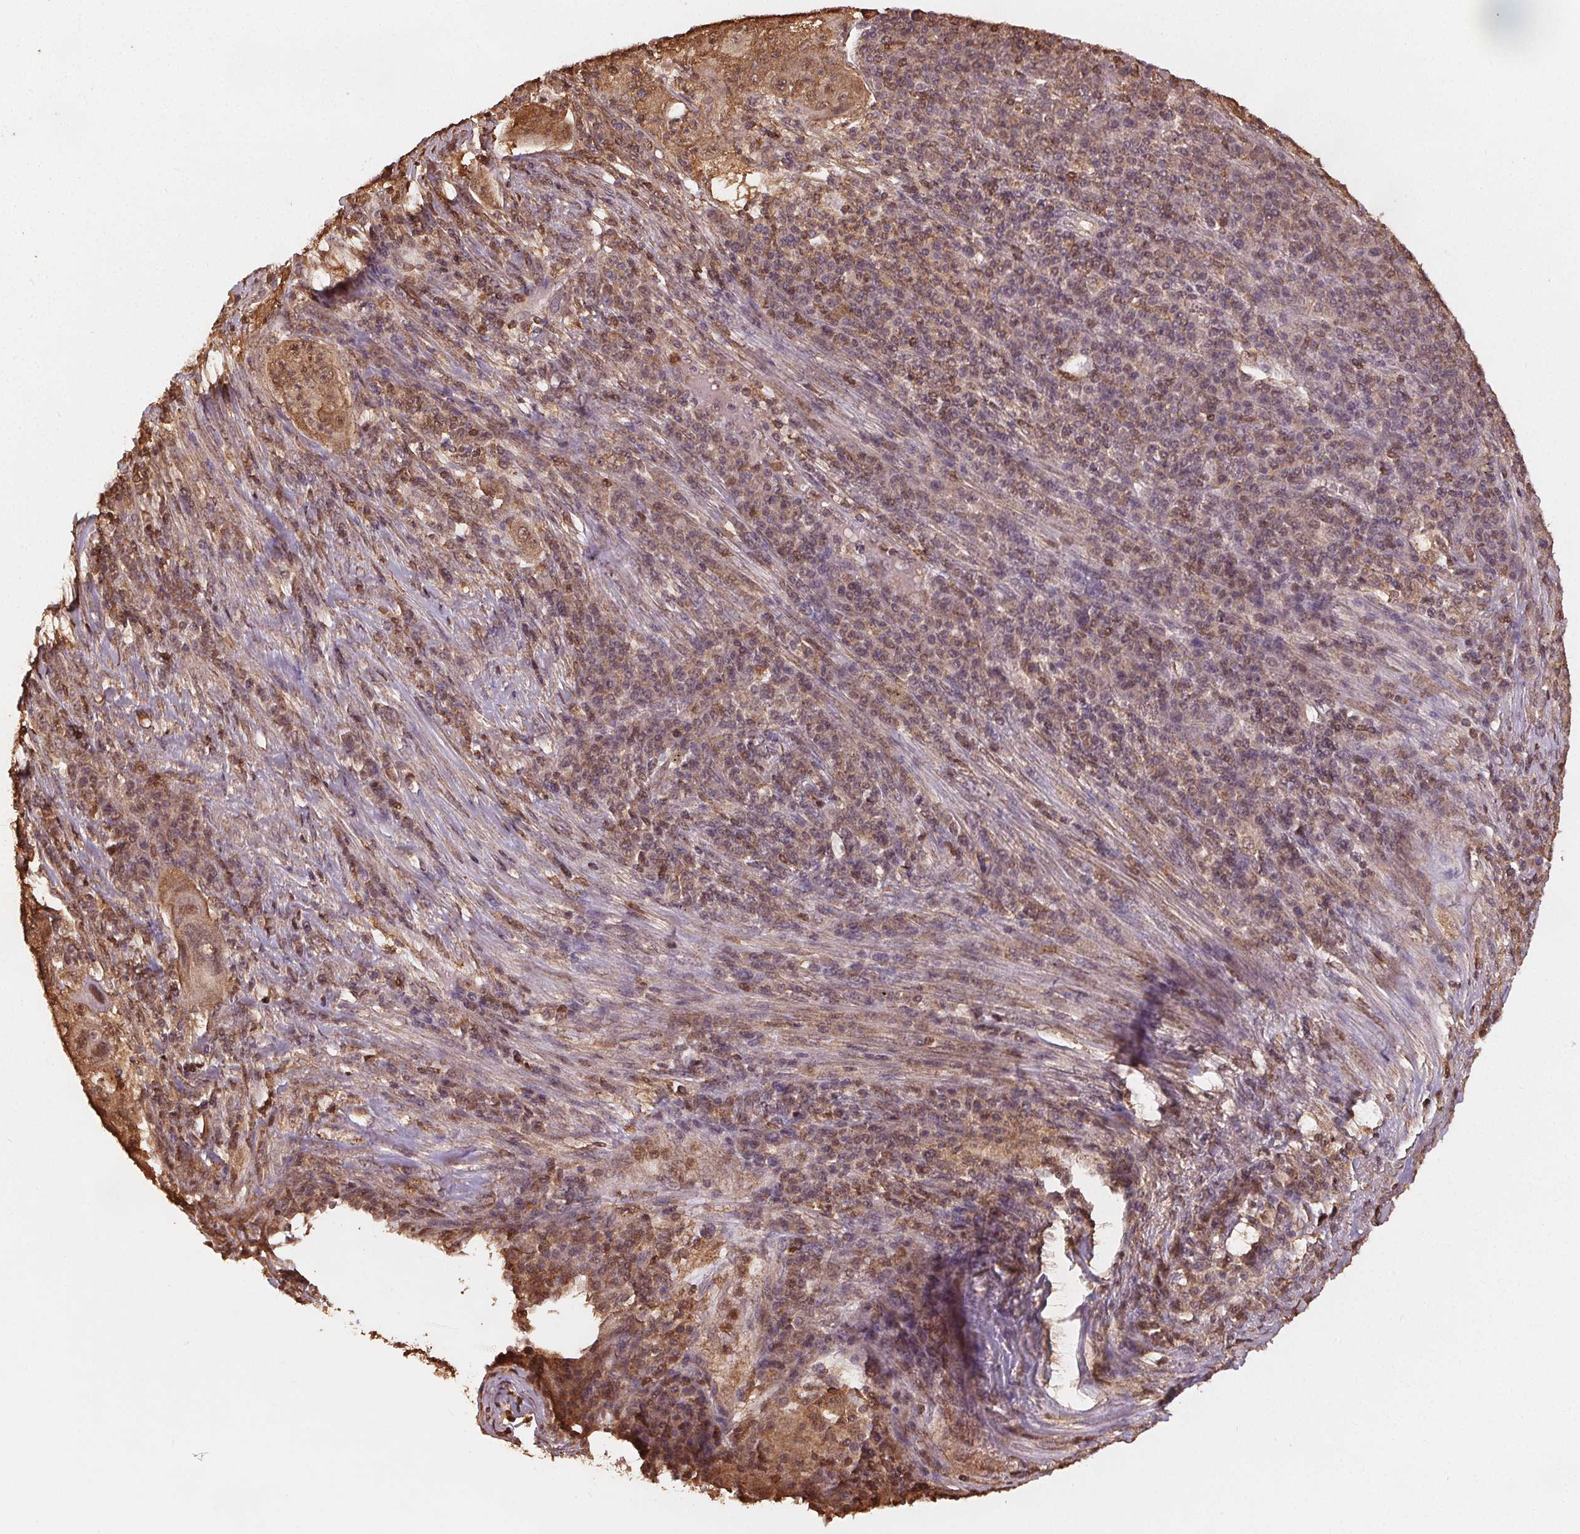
{"staining": {"intensity": "moderate", "quantity": ">75%", "location": "cytoplasmic/membranous,nuclear"}, "tissue": "lung cancer", "cell_type": "Tumor cells", "image_type": "cancer", "snomed": [{"axis": "morphology", "description": "Squamous cell carcinoma, NOS"}, {"axis": "topography", "description": "Lung"}], "caption": "Brown immunohistochemical staining in human lung squamous cell carcinoma exhibits moderate cytoplasmic/membranous and nuclear positivity in approximately >75% of tumor cells.", "gene": "ENO1", "patient": {"sex": "female", "age": 59}}